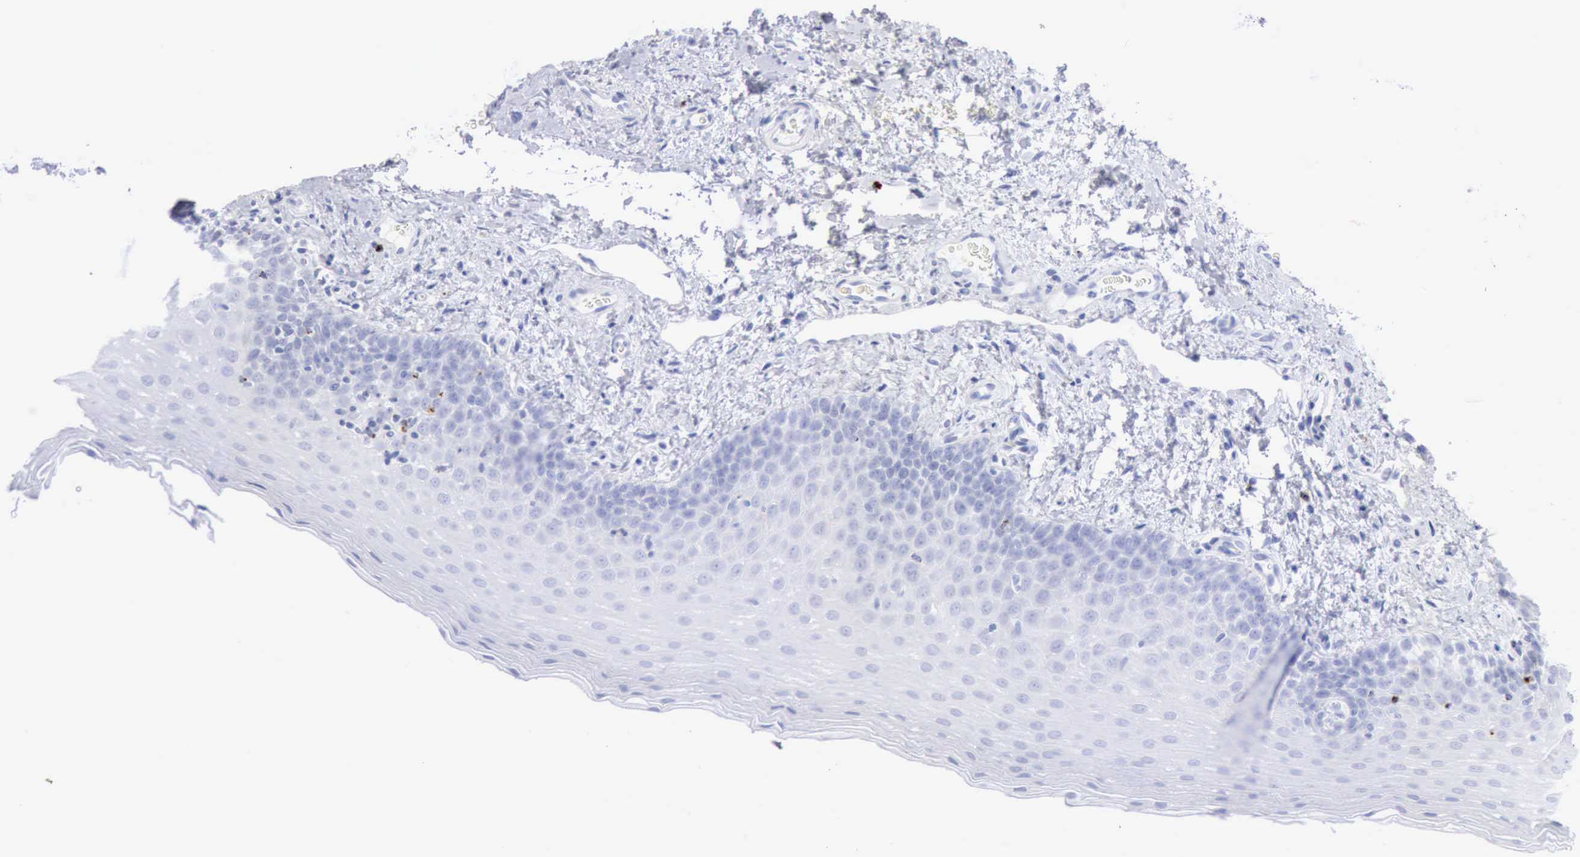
{"staining": {"intensity": "negative", "quantity": "none", "location": "none"}, "tissue": "oral mucosa", "cell_type": "Squamous epithelial cells", "image_type": "normal", "snomed": [{"axis": "morphology", "description": "Normal tissue, NOS"}, {"axis": "topography", "description": "Oral tissue"}], "caption": "Oral mucosa stained for a protein using immunohistochemistry (IHC) exhibits no positivity squamous epithelial cells.", "gene": "GZMB", "patient": {"sex": "male", "age": 20}}